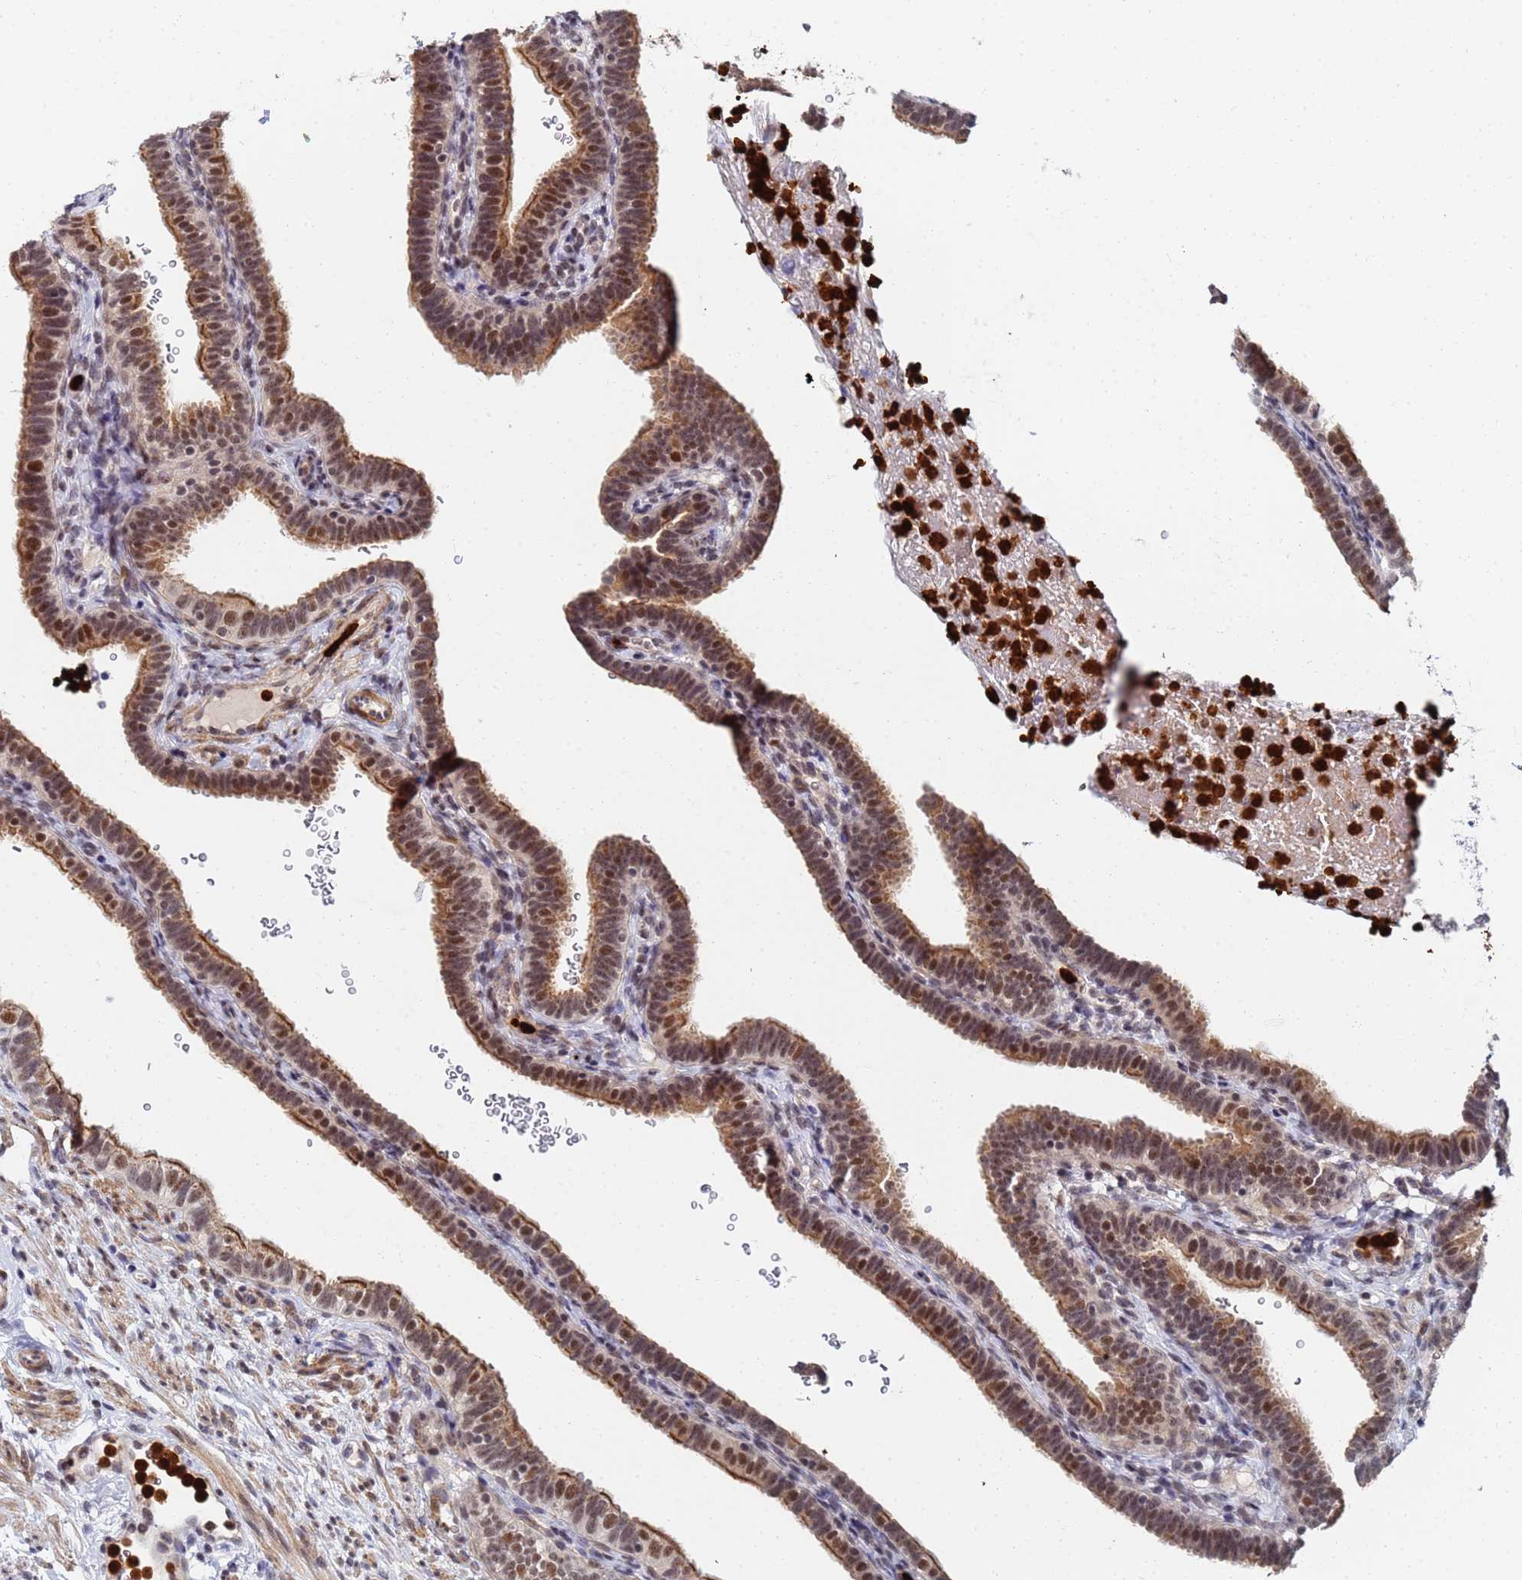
{"staining": {"intensity": "moderate", "quantity": "25%-75%", "location": "cytoplasmic/membranous,nuclear"}, "tissue": "fallopian tube", "cell_type": "Glandular cells", "image_type": "normal", "snomed": [{"axis": "morphology", "description": "Normal tissue, NOS"}, {"axis": "topography", "description": "Fallopian tube"}], "caption": "Moderate cytoplasmic/membranous,nuclear protein expression is identified in about 25%-75% of glandular cells in fallopian tube. (Brightfield microscopy of DAB IHC at high magnification).", "gene": "MTCL1", "patient": {"sex": "female", "age": 41}}